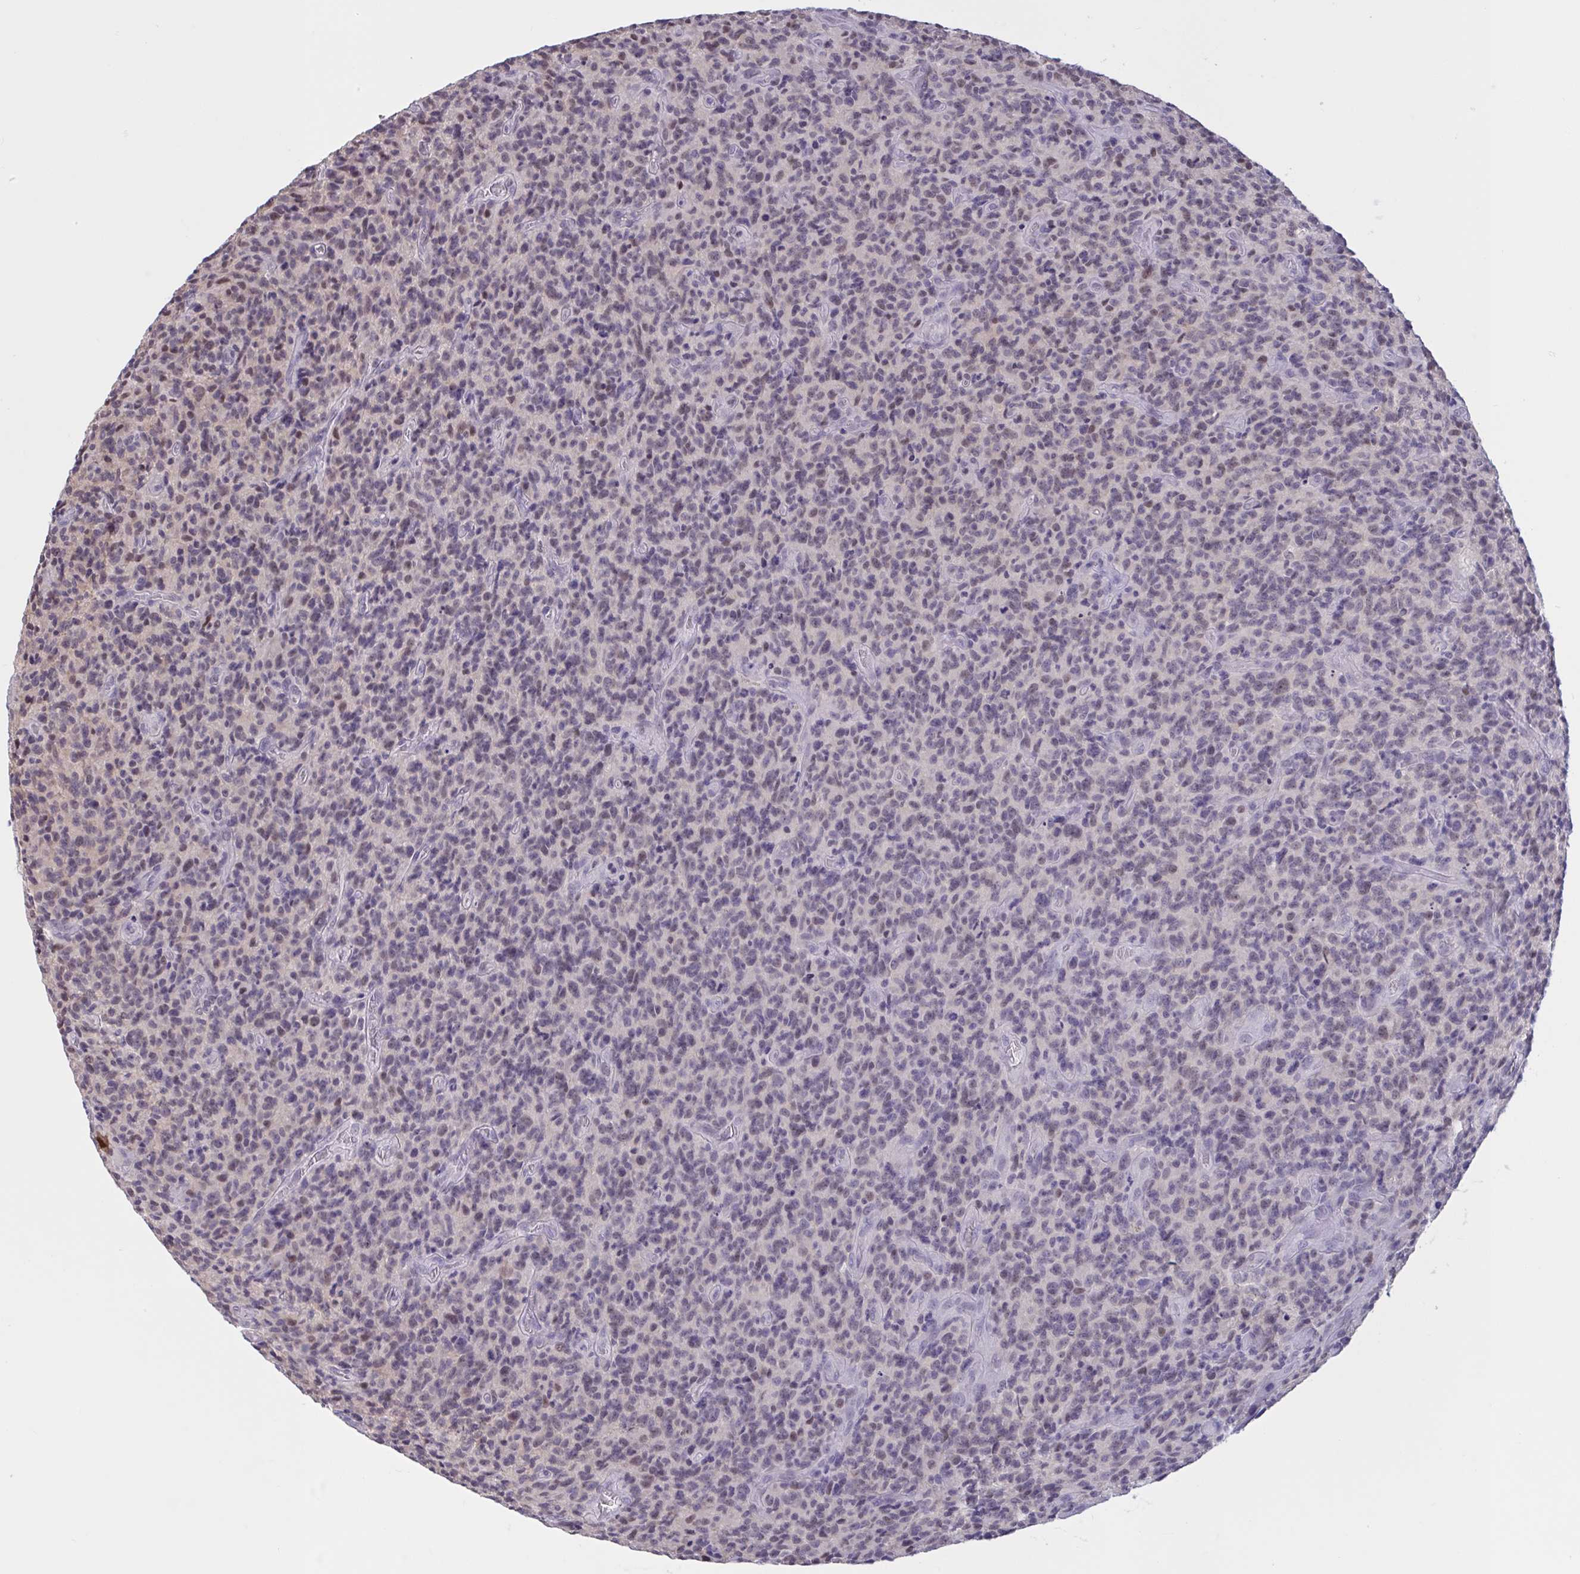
{"staining": {"intensity": "negative", "quantity": "none", "location": "none"}, "tissue": "glioma", "cell_type": "Tumor cells", "image_type": "cancer", "snomed": [{"axis": "morphology", "description": "Glioma, malignant, High grade"}, {"axis": "topography", "description": "Brain"}], "caption": "Image shows no protein staining in tumor cells of high-grade glioma (malignant) tissue.", "gene": "RBL1", "patient": {"sex": "male", "age": 76}}